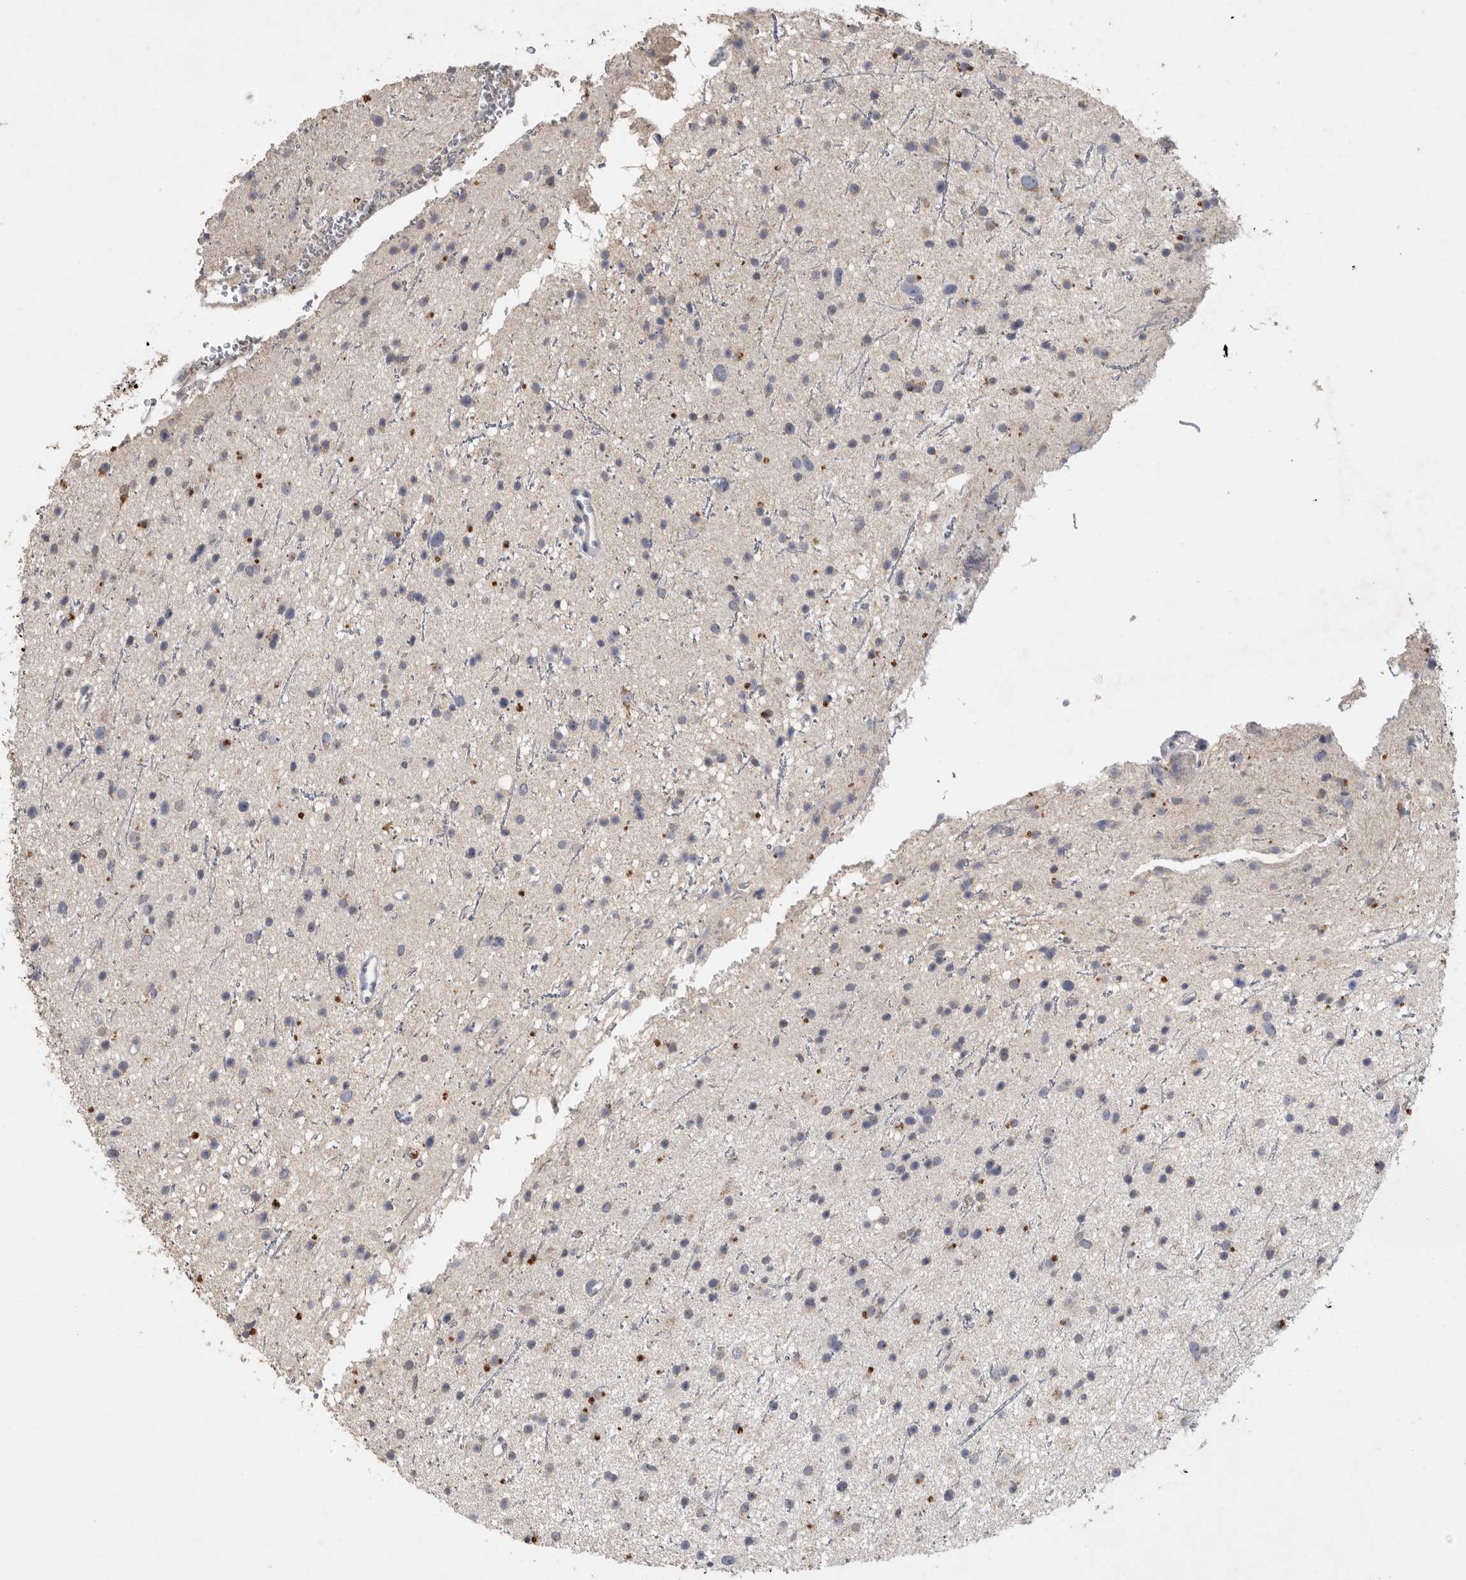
{"staining": {"intensity": "negative", "quantity": "none", "location": "none"}, "tissue": "glioma", "cell_type": "Tumor cells", "image_type": "cancer", "snomed": [{"axis": "morphology", "description": "Glioma, malignant, Low grade"}, {"axis": "topography", "description": "Cerebral cortex"}], "caption": "An IHC histopathology image of malignant glioma (low-grade) is shown. There is no staining in tumor cells of malignant glioma (low-grade).", "gene": "CNTFR", "patient": {"sex": "female", "age": 39}}